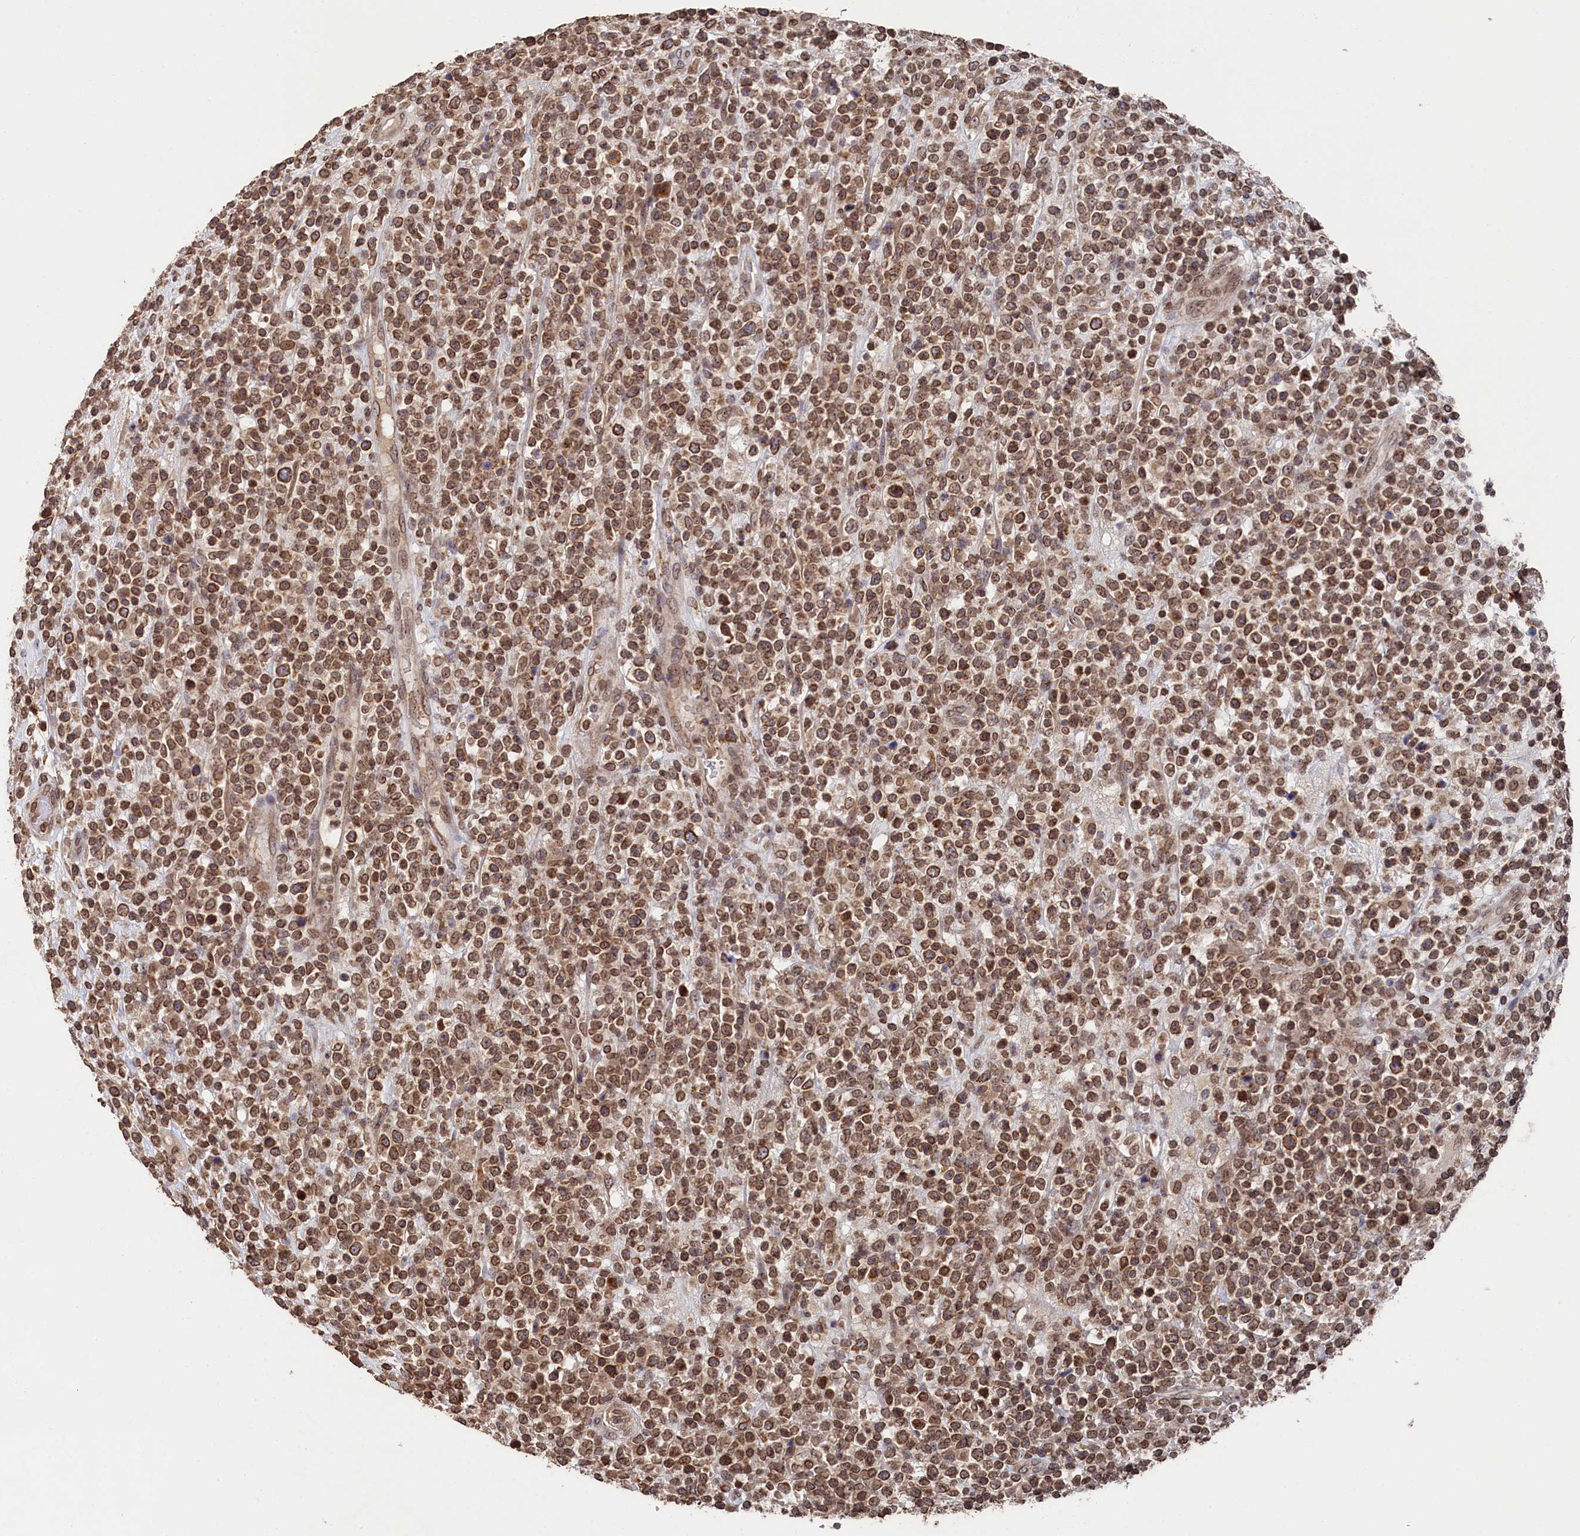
{"staining": {"intensity": "moderate", "quantity": ">75%", "location": "cytoplasmic/membranous,nuclear"}, "tissue": "lymphoma", "cell_type": "Tumor cells", "image_type": "cancer", "snomed": [{"axis": "morphology", "description": "Malignant lymphoma, non-Hodgkin's type, High grade"}, {"axis": "topography", "description": "Colon"}], "caption": "This image demonstrates immunohistochemistry staining of lymphoma, with medium moderate cytoplasmic/membranous and nuclear positivity in about >75% of tumor cells.", "gene": "ANKEF1", "patient": {"sex": "female", "age": 53}}